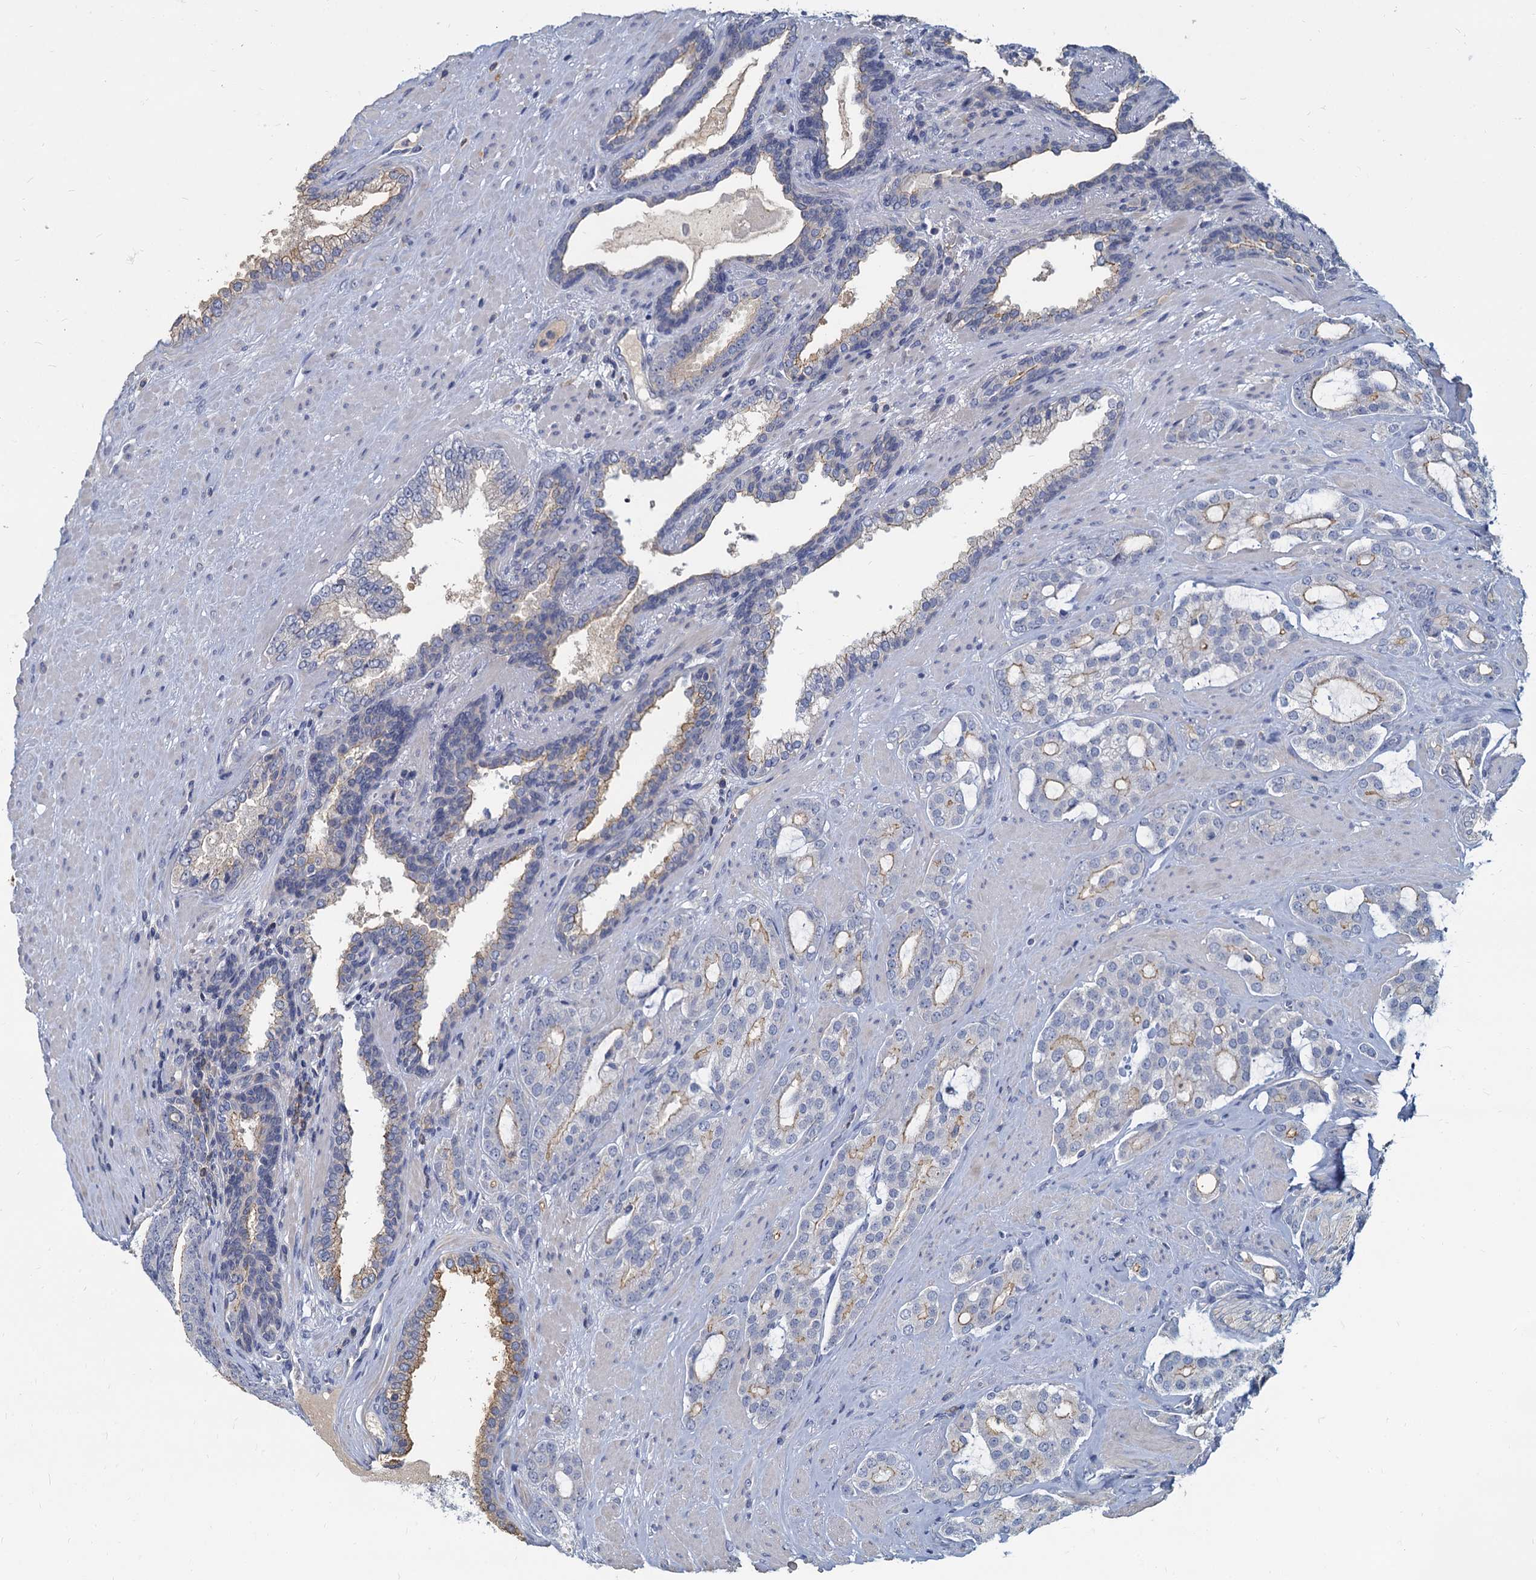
{"staining": {"intensity": "moderate", "quantity": "<25%", "location": "cytoplasmic/membranous"}, "tissue": "prostate cancer", "cell_type": "Tumor cells", "image_type": "cancer", "snomed": [{"axis": "morphology", "description": "Adenocarcinoma, High grade"}, {"axis": "topography", "description": "Prostate"}], "caption": "Adenocarcinoma (high-grade) (prostate) stained for a protein reveals moderate cytoplasmic/membranous positivity in tumor cells.", "gene": "ACSM3", "patient": {"sex": "male", "age": 63}}